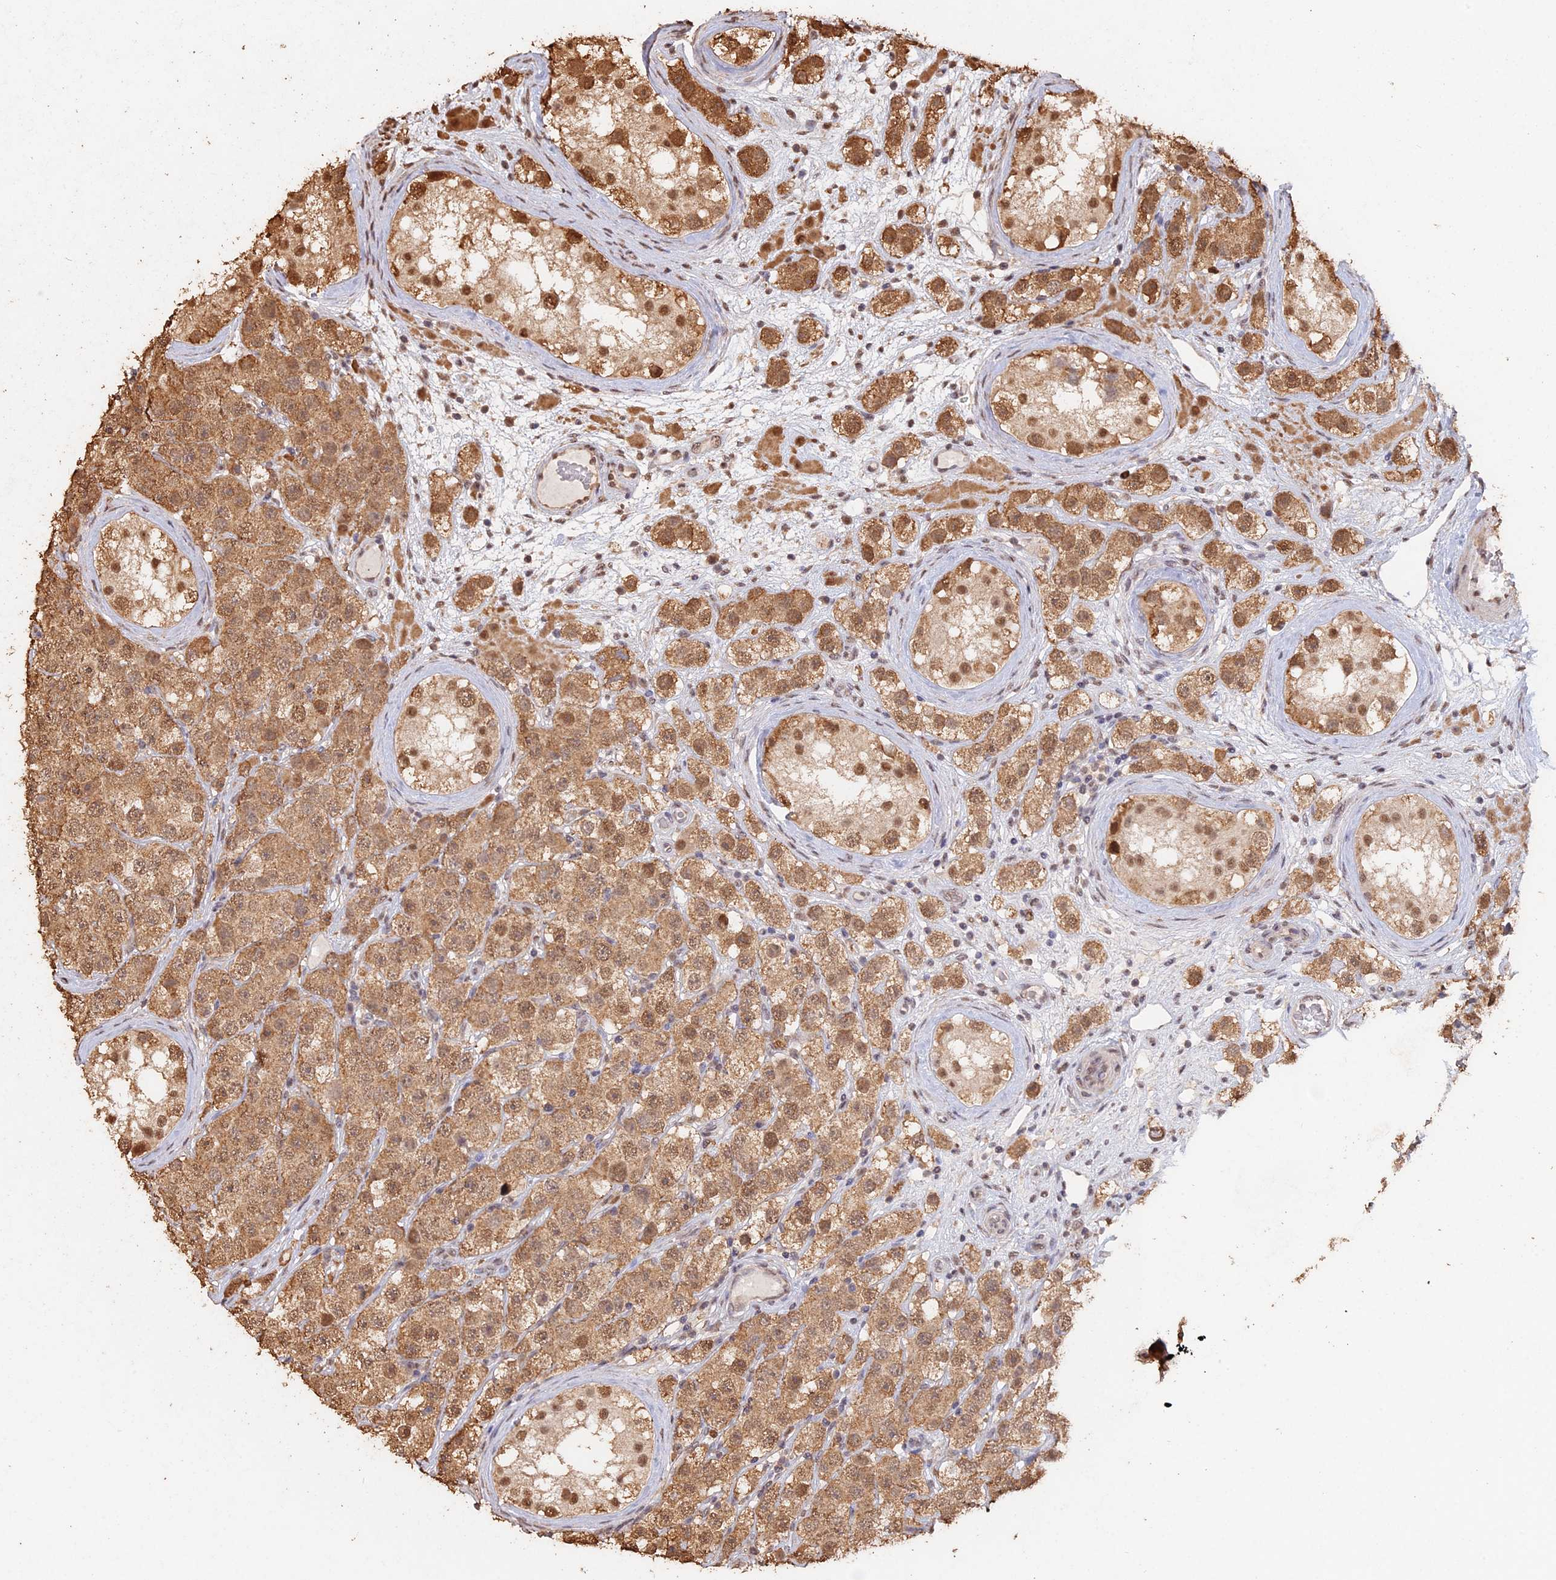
{"staining": {"intensity": "moderate", "quantity": ">75%", "location": "cytoplasmic/membranous,nuclear"}, "tissue": "testis cancer", "cell_type": "Tumor cells", "image_type": "cancer", "snomed": [{"axis": "morphology", "description": "Seminoma, NOS"}, {"axis": "topography", "description": "Testis"}], "caption": "Testis seminoma stained with a brown dye displays moderate cytoplasmic/membranous and nuclear positive staining in approximately >75% of tumor cells.", "gene": "PSMC6", "patient": {"sex": "male", "age": 28}}